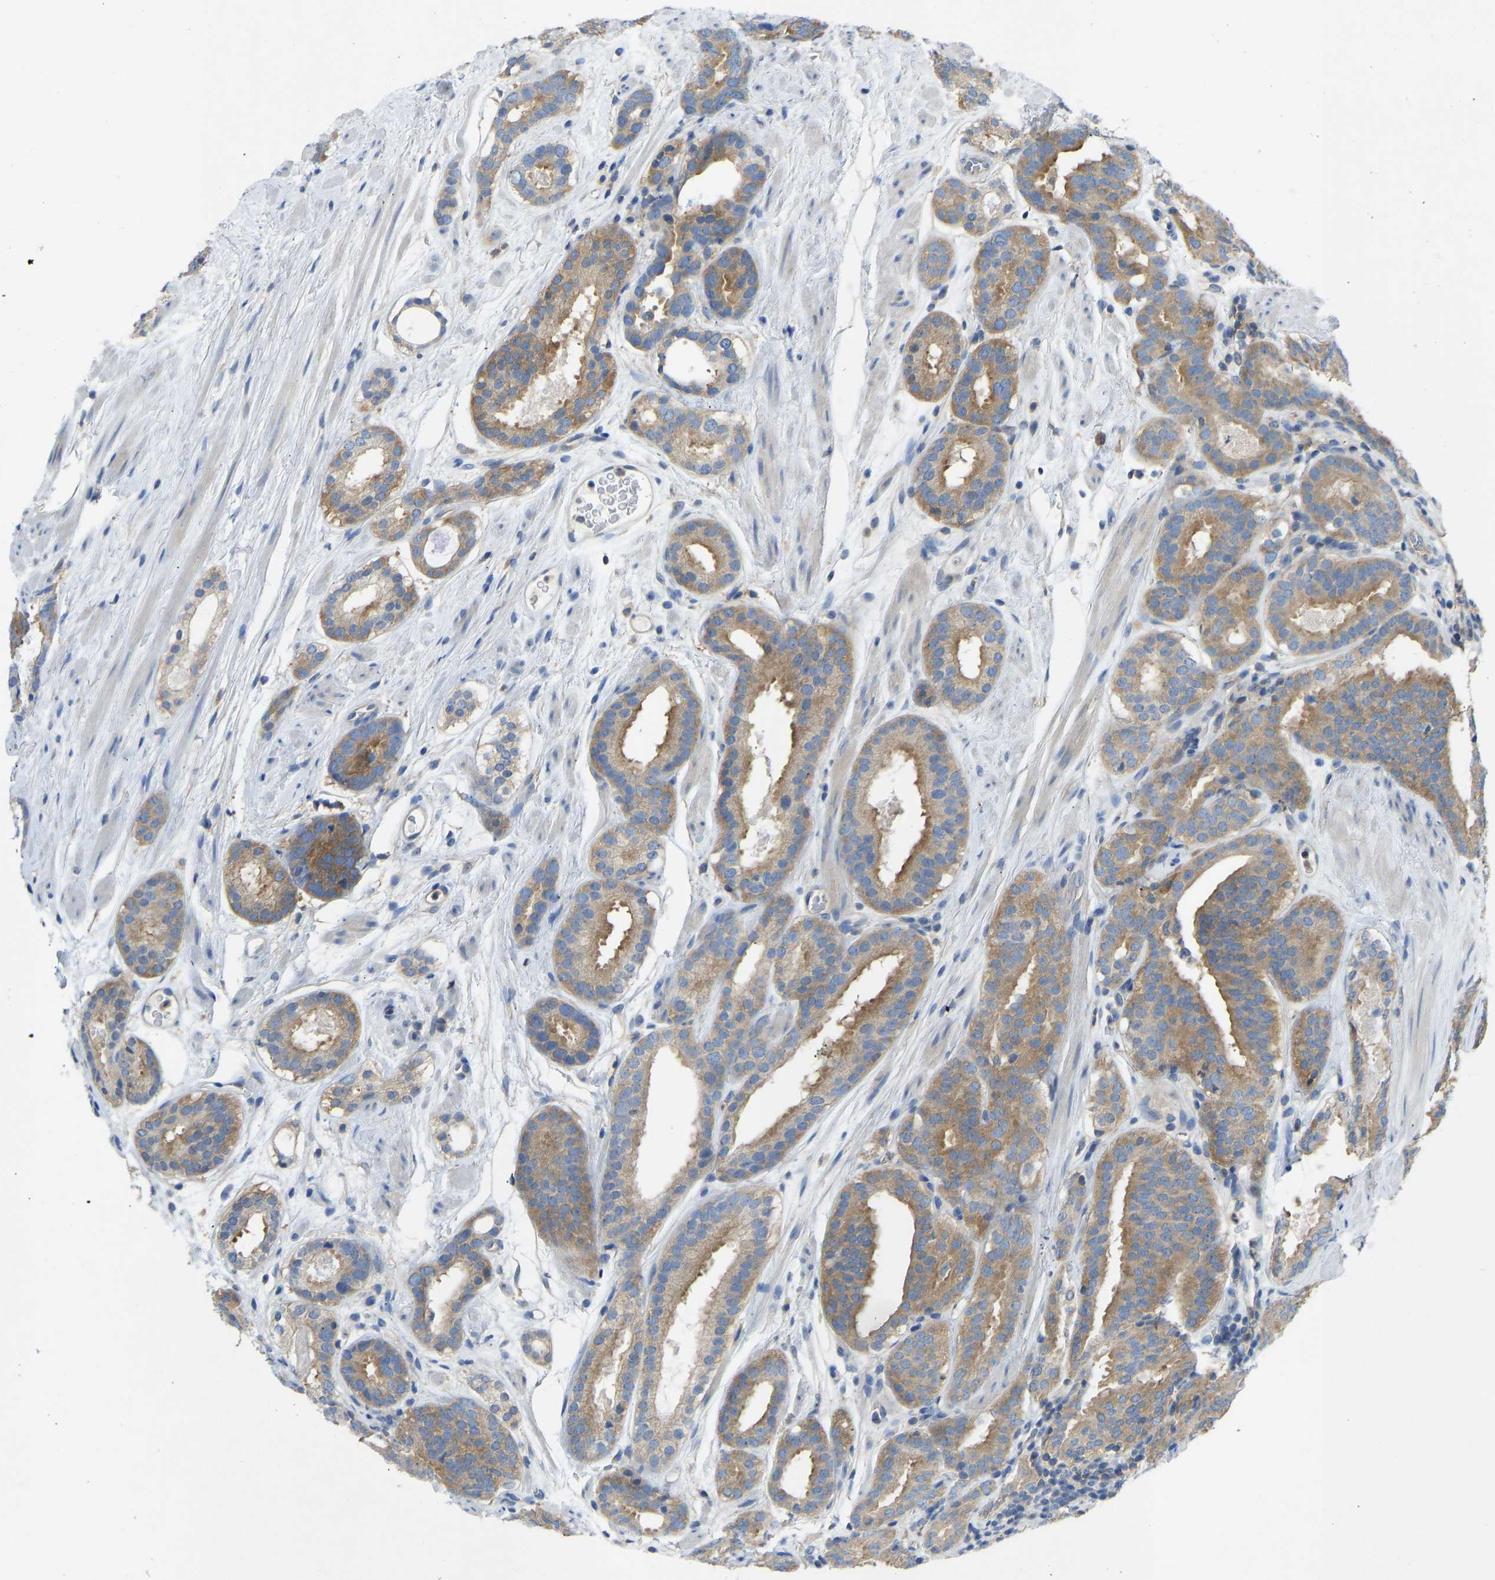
{"staining": {"intensity": "moderate", "quantity": ">75%", "location": "cytoplasmic/membranous"}, "tissue": "prostate cancer", "cell_type": "Tumor cells", "image_type": "cancer", "snomed": [{"axis": "morphology", "description": "Adenocarcinoma, Low grade"}, {"axis": "topography", "description": "Prostate"}], "caption": "Moderate cytoplasmic/membranous expression is appreciated in approximately >75% of tumor cells in prostate low-grade adenocarcinoma.", "gene": "PPP3CA", "patient": {"sex": "male", "age": 69}}